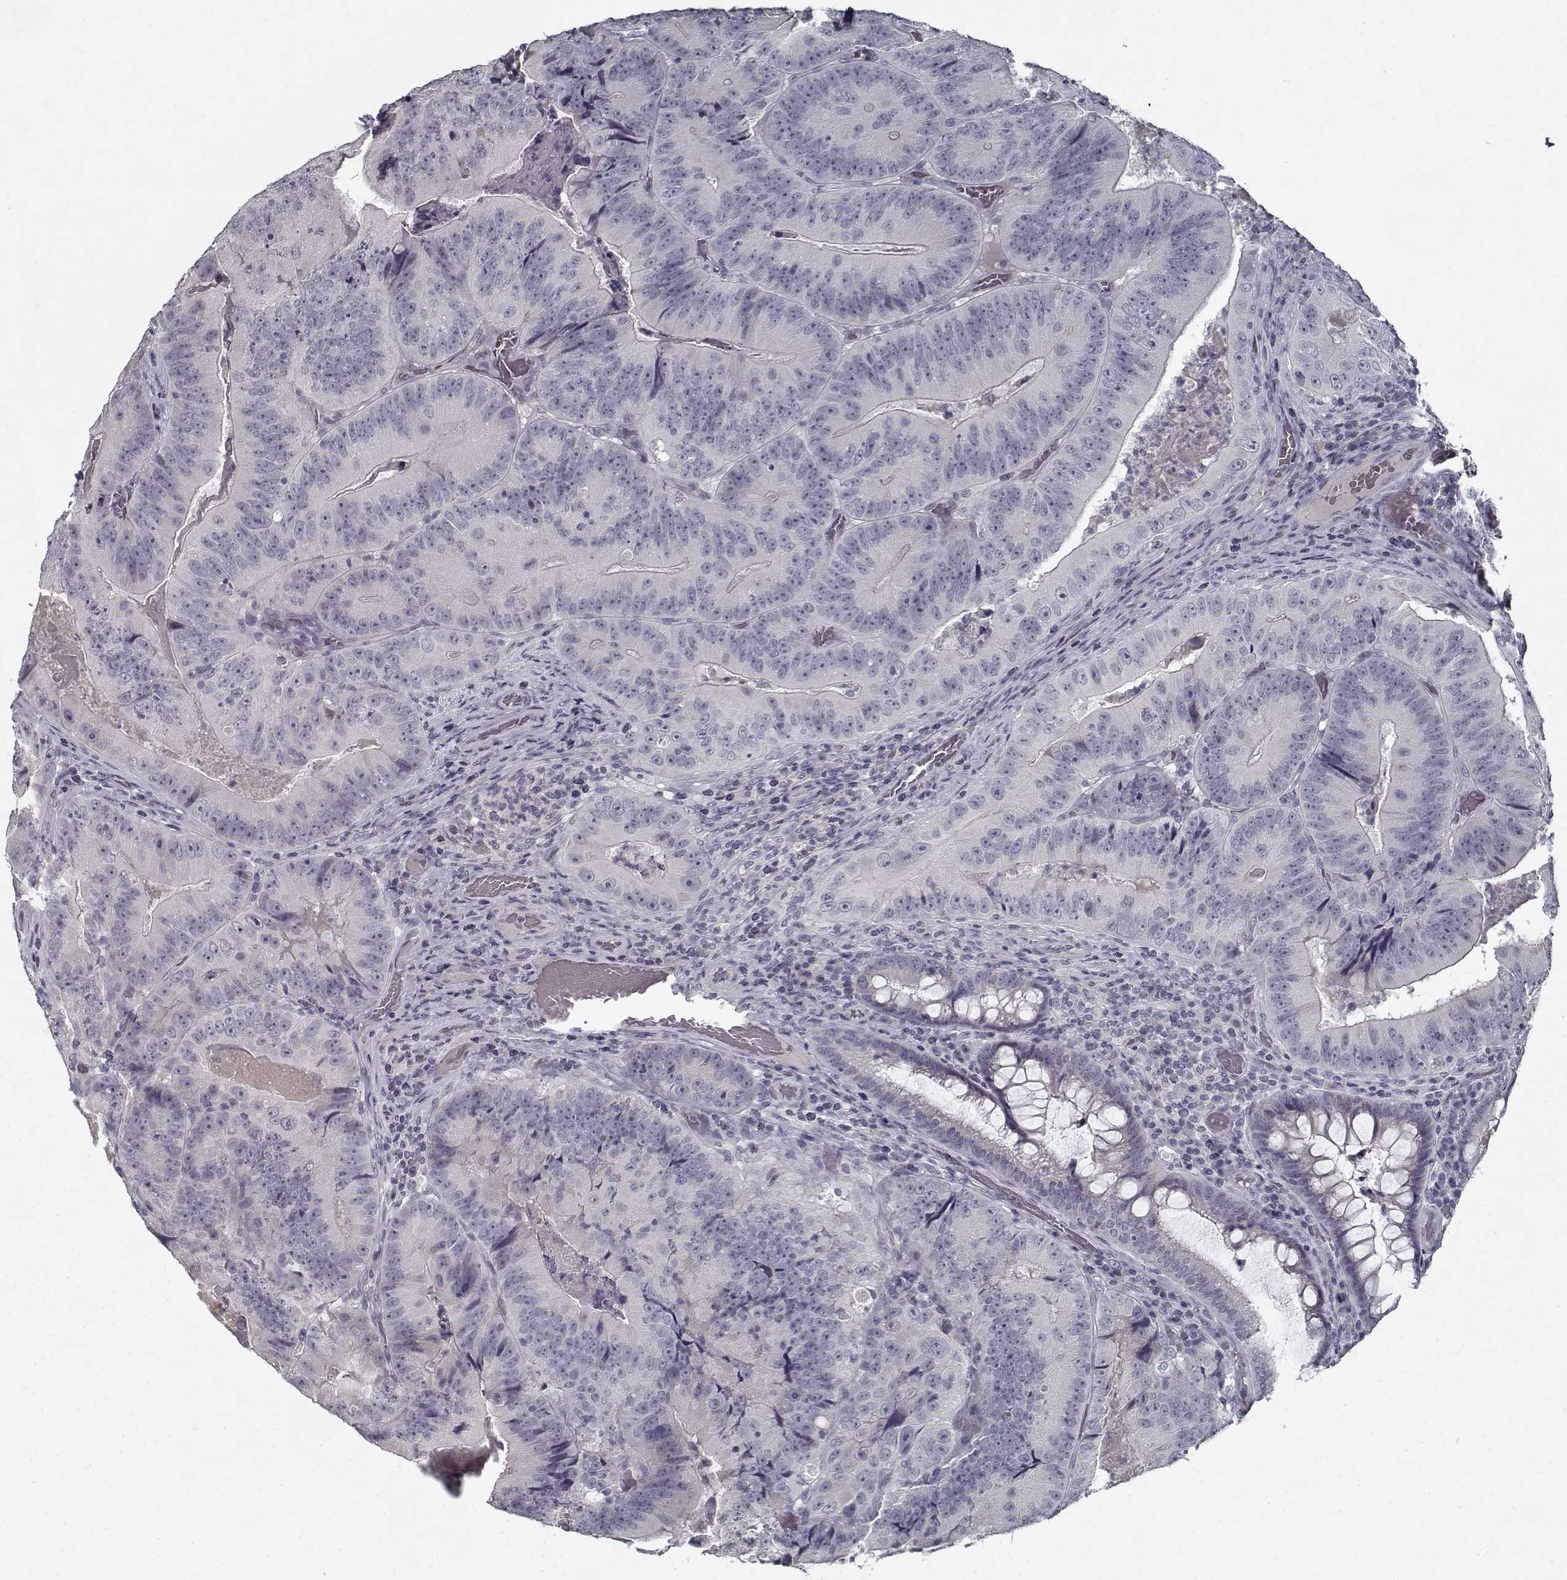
{"staining": {"intensity": "negative", "quantity": "none", "location": "none"}, "tissue": "colorectal cancer", "cell_type": "Tumor cells", "image_type": "cancer", "snomed": [{"axis": "morphology", "description": "Adenocarcinoma, NOS"}, {"axis": "topography", "description": "Colon"}], "caption": "Immunohistochemical staining of colorectal adenocarcinoma displays no significant staining in tumor cells. (DAB immunohistochemistry with hematoxylin counter stain).", "gene": "GAD2", "patient": {"sex": "female", "age": 86}}